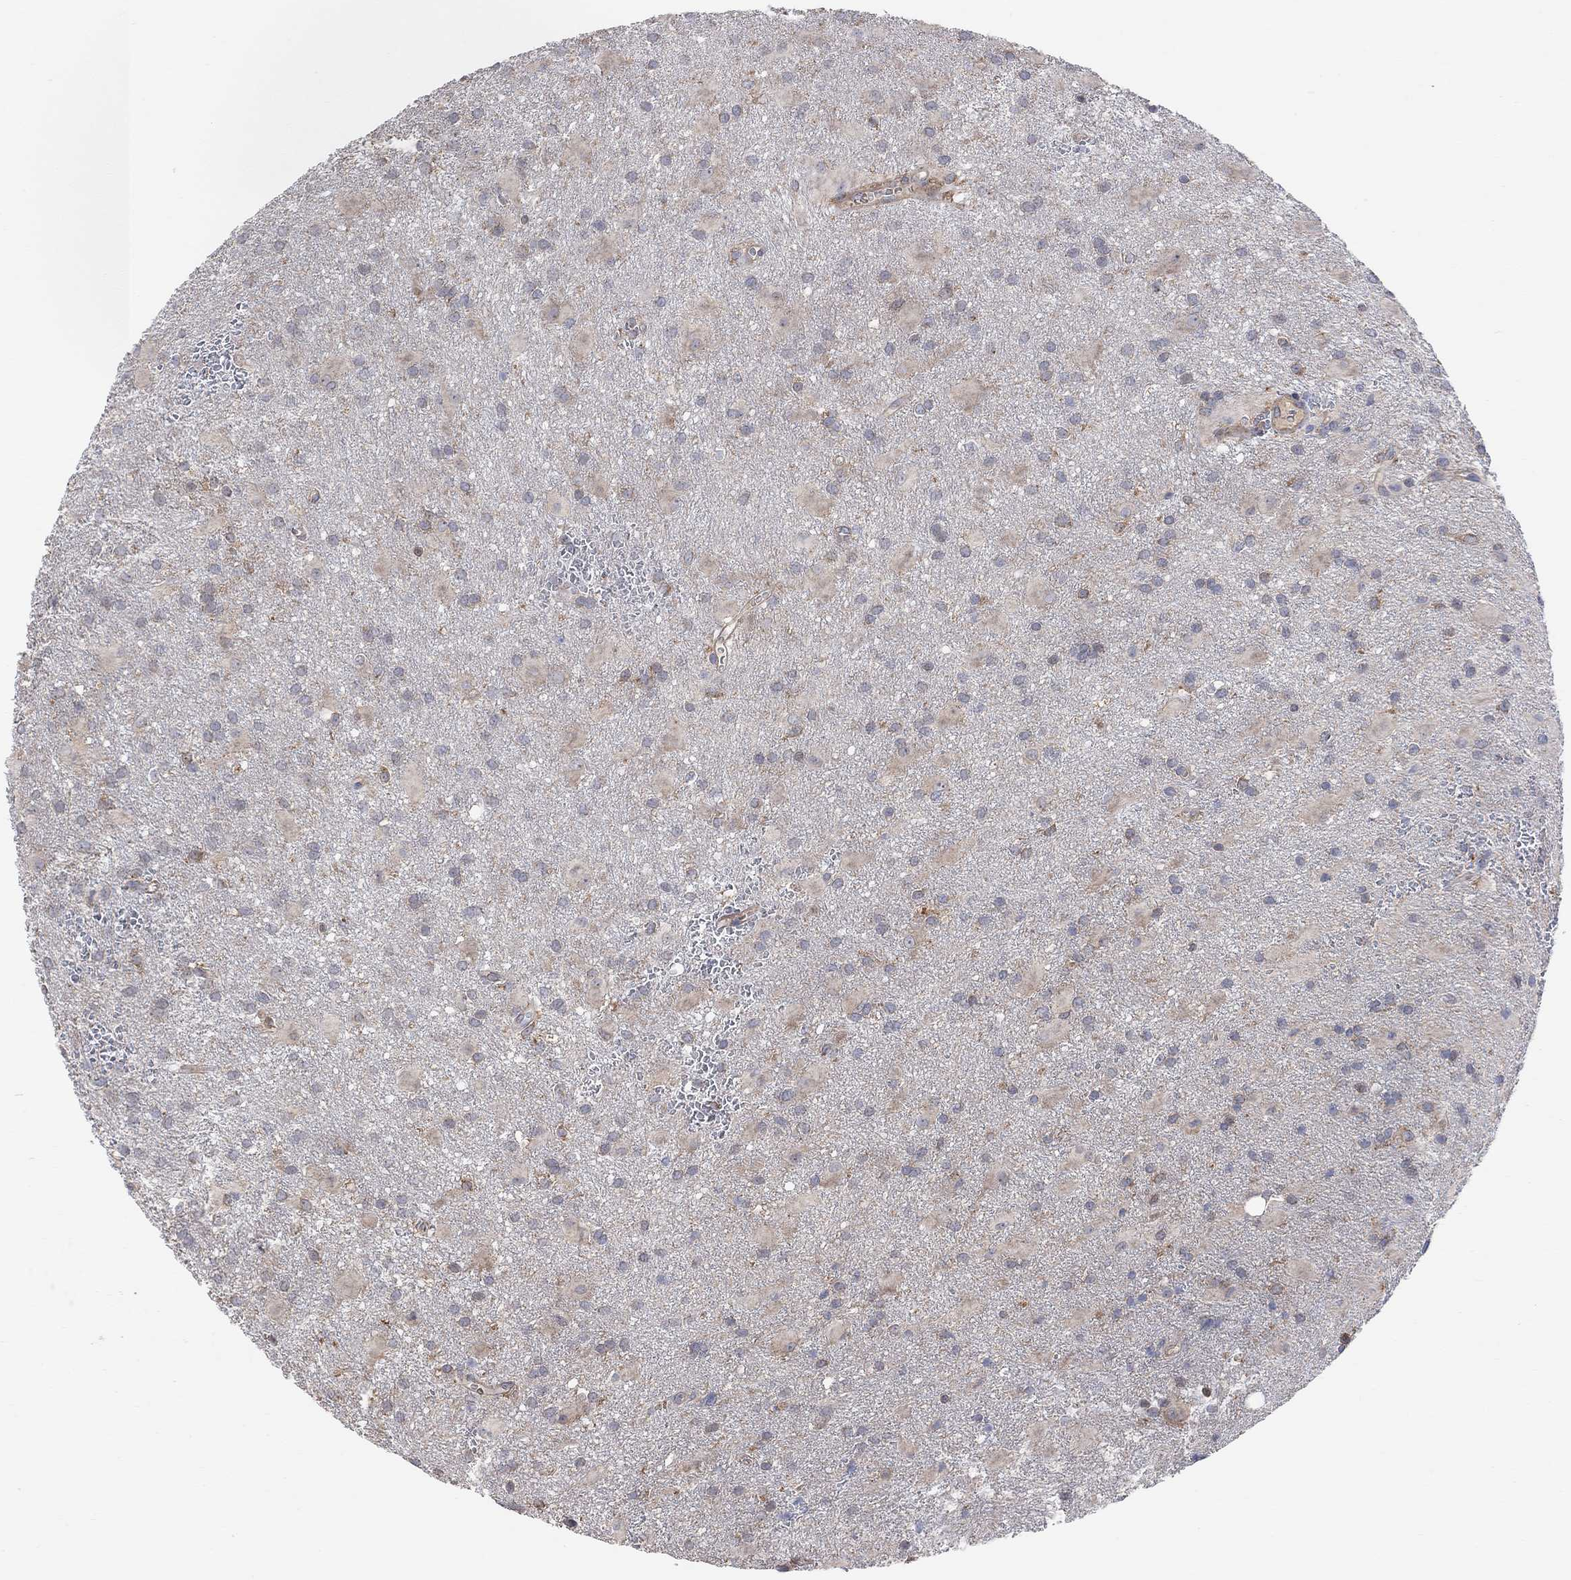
{"staining": {"intensity": "negative", "quantity": "none", "location": "none"}, "tissue": "glioma", "cell_type": "Tumor cells", "image_type": "cancer", "snomed": [{"axis": "morphology", "description": "Glioma, malignant, Low grade"}, {"axis": "topography", "description": "Brain"}], "caption": "An immunohistochemistry (IHC) histopathology image of glioma is shown. There is no staining in tumor cells of glioma. (Immunohistochemistry, brightfield microscopy, high magnification).", "gene": "BLOC1S3", "patient": {"sex": "male", "age": 58}}